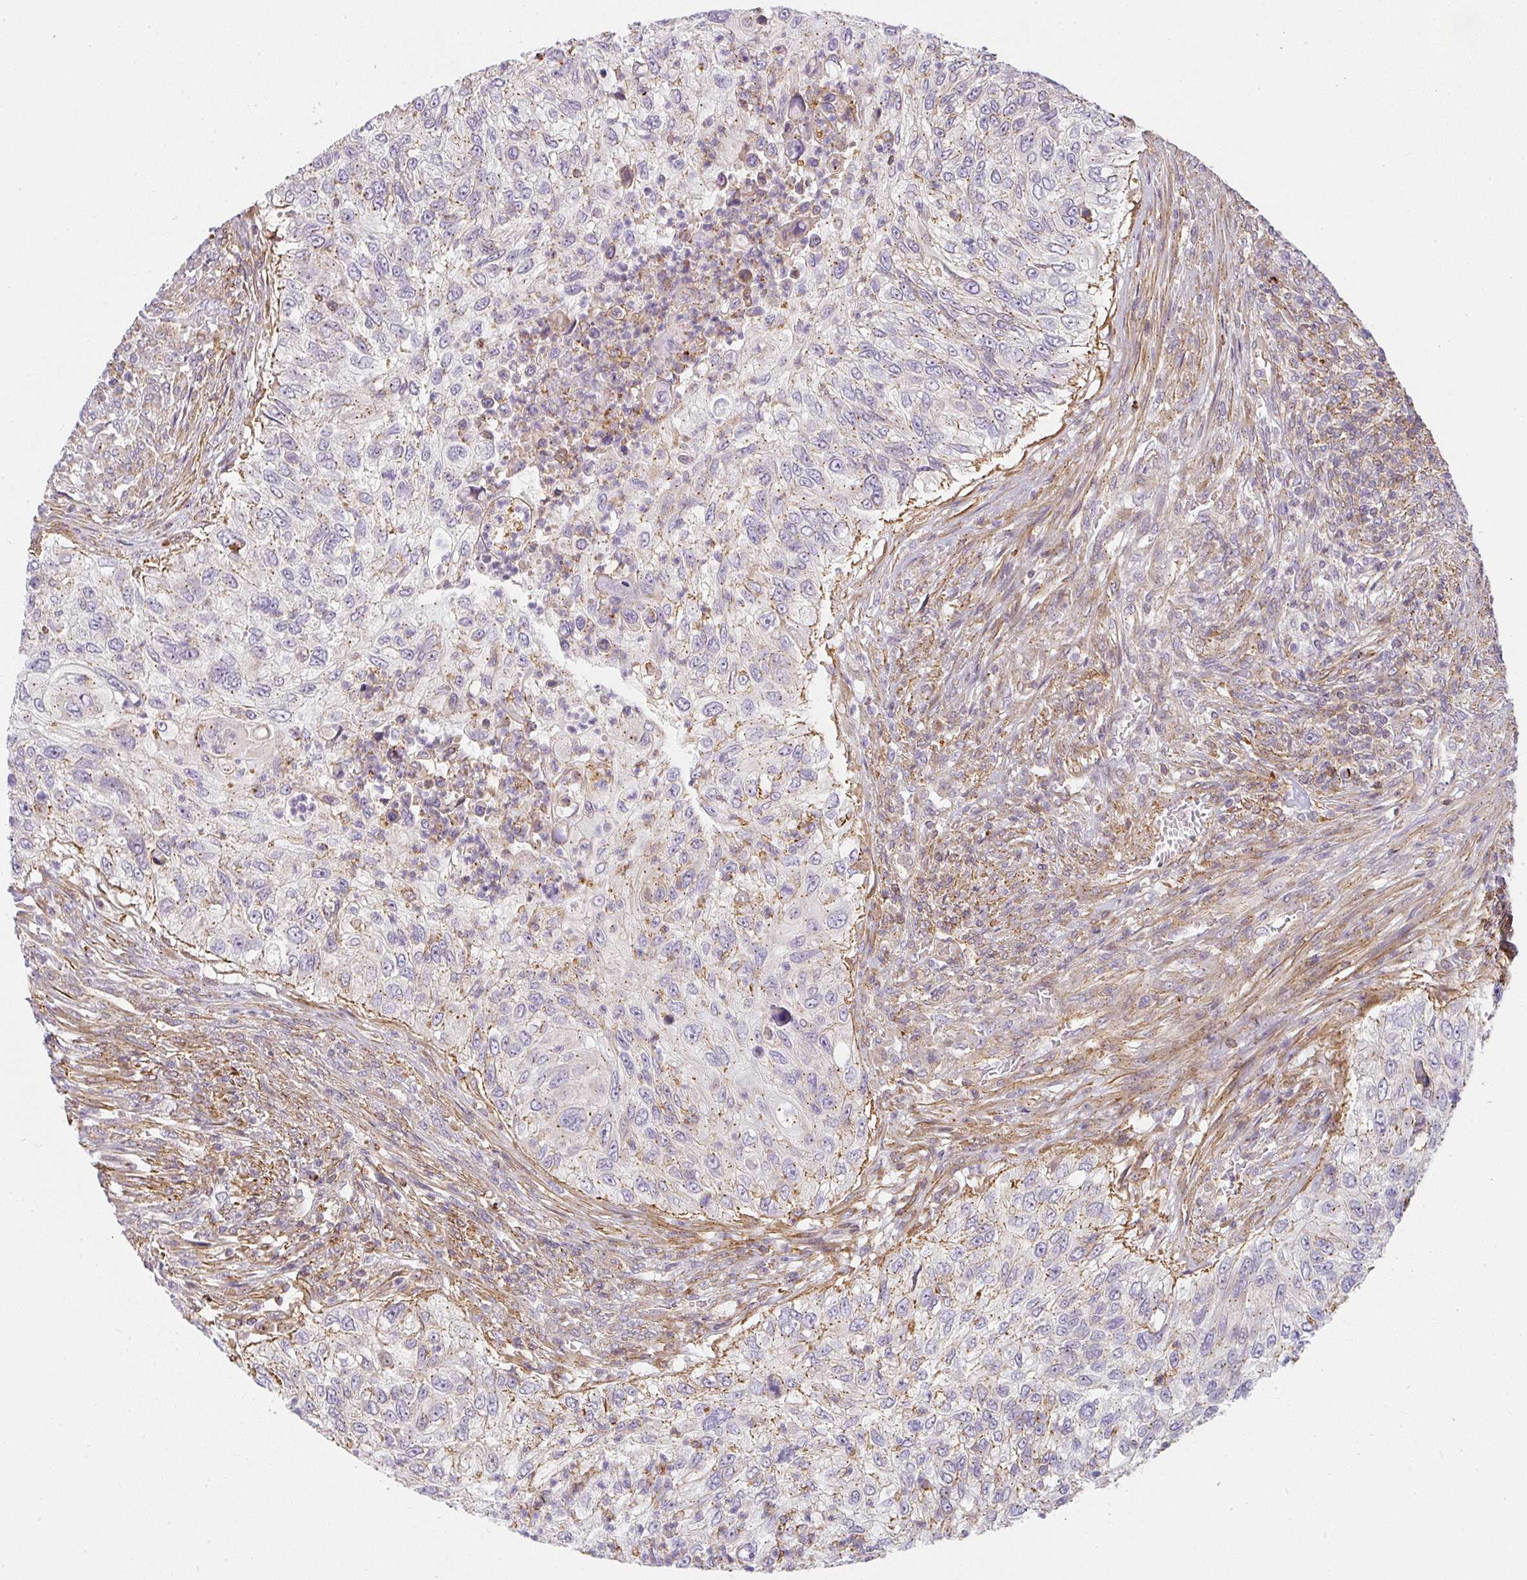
{"staining": {"intensity": "moderate", "quantity": "<25%", "location": "cytoplasmic/membranous"}, "tissue": "urothelial cancer", "cell_type": "Tumor cells", "image_type": "cancer", "snomed": [{"axis": "morphology", "description": "Urothelial carcinoma, High grade"}, {"axis": "topography", "description": "Urinary bladder"}], "caption": "A low amount of moderate cytoplasmic/membranous positivity is identified in about <25% of tumor cells in high-grade urothelial carcinoma tissue.", "gene": "SULF1", "patient": {"sex": "female", "age": 60}}